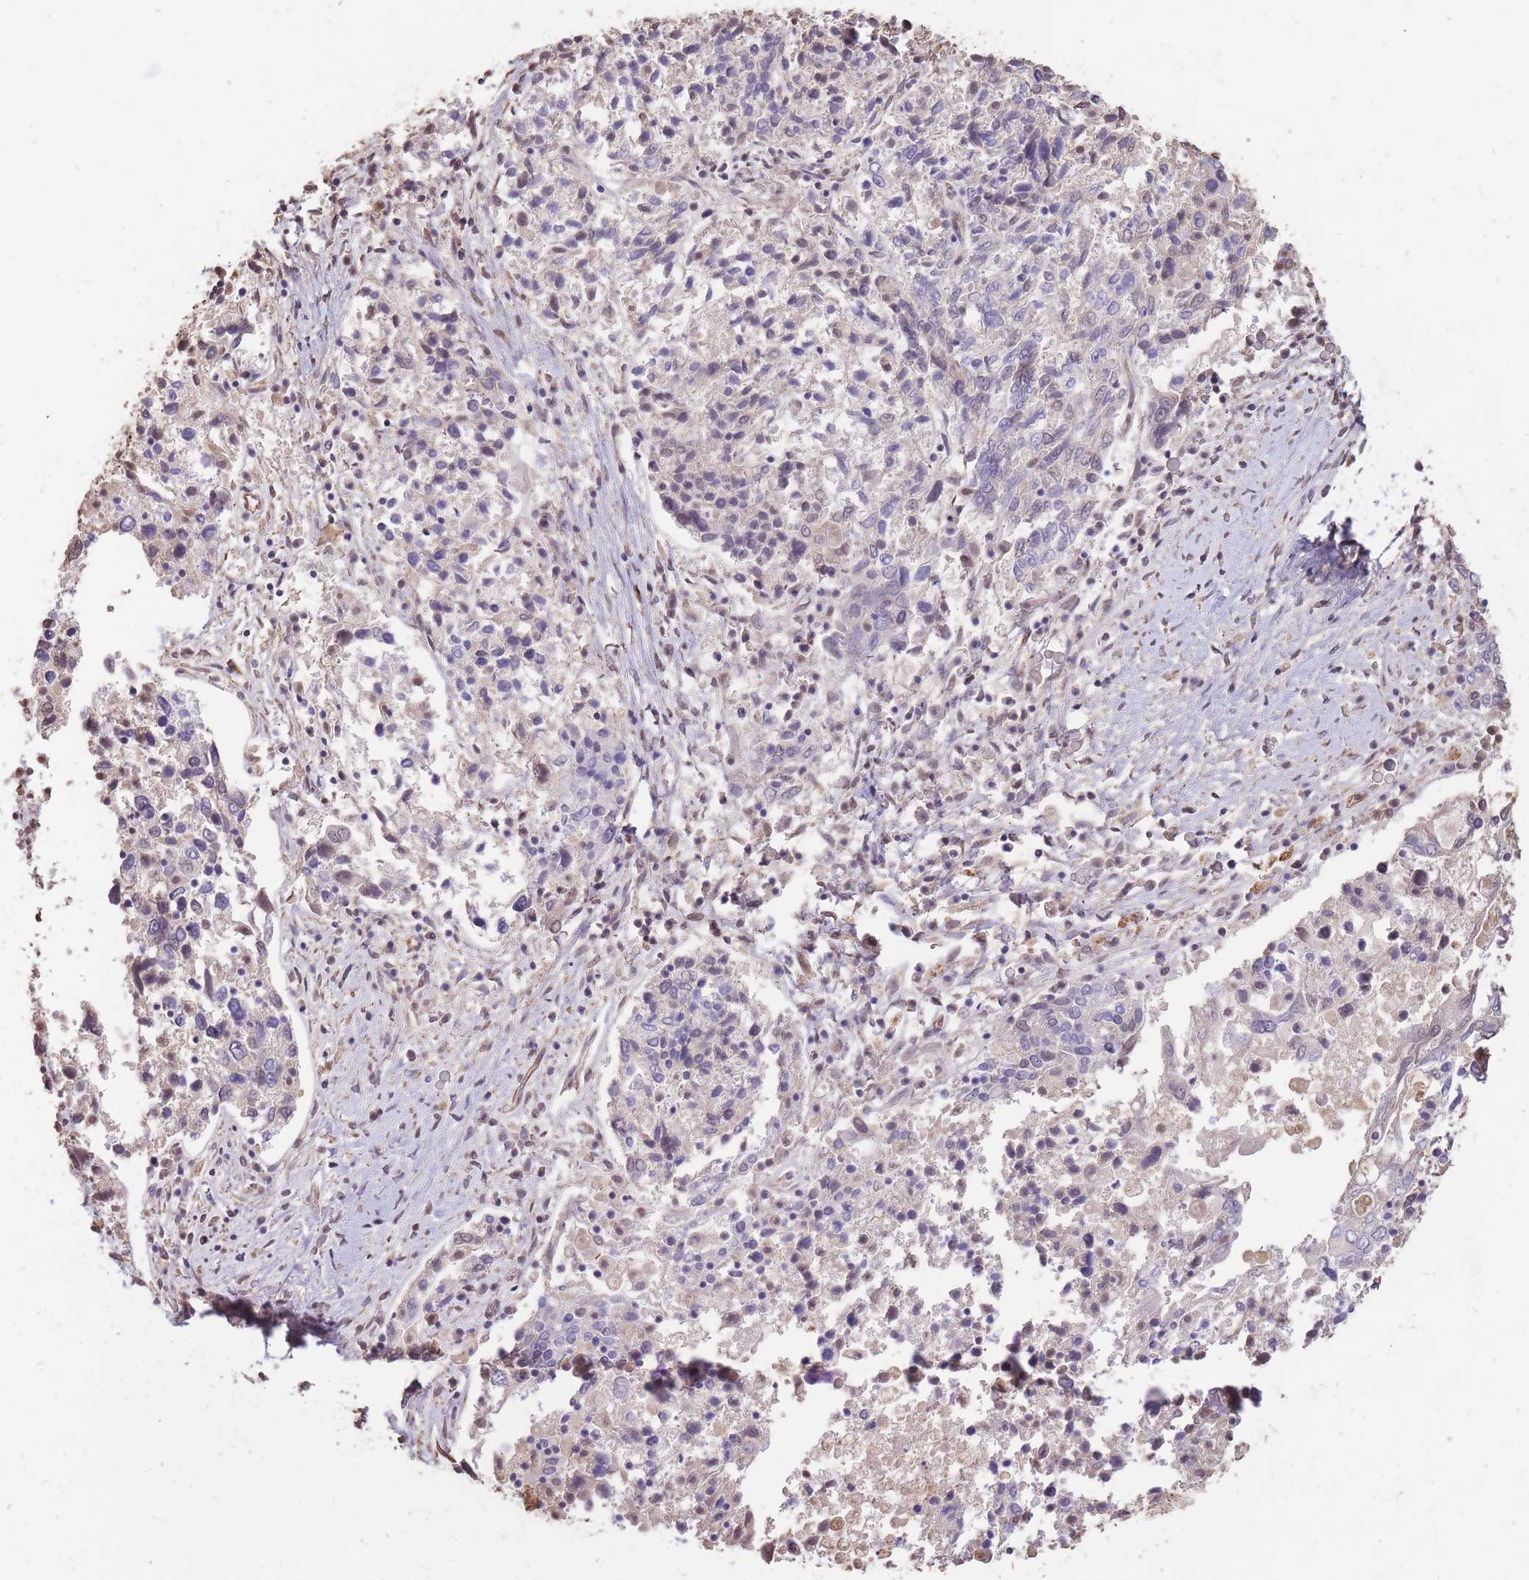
{"staining": {"intensity": "negative", "quantity": "none", "location": "none"}, "tissue": "ovarian cancer", "cell_type": "Tumor cells", "image_type": "cancer", "snomed": [{"axis": "morphology", "description": "Carcinoma, endometroid"}, {"axis": "topography", "description": "Ovary"}], "caption": "IHC photomicrograph of neoplastic tissue: ovarian cancer (endometroid carcinoma) stained with DAB (3,3'-diaminobenzidine) exhibits no significant protein staining in tumor cells.", "gene": "RGS14", "patient": {"sex": "female", "age": 62}}